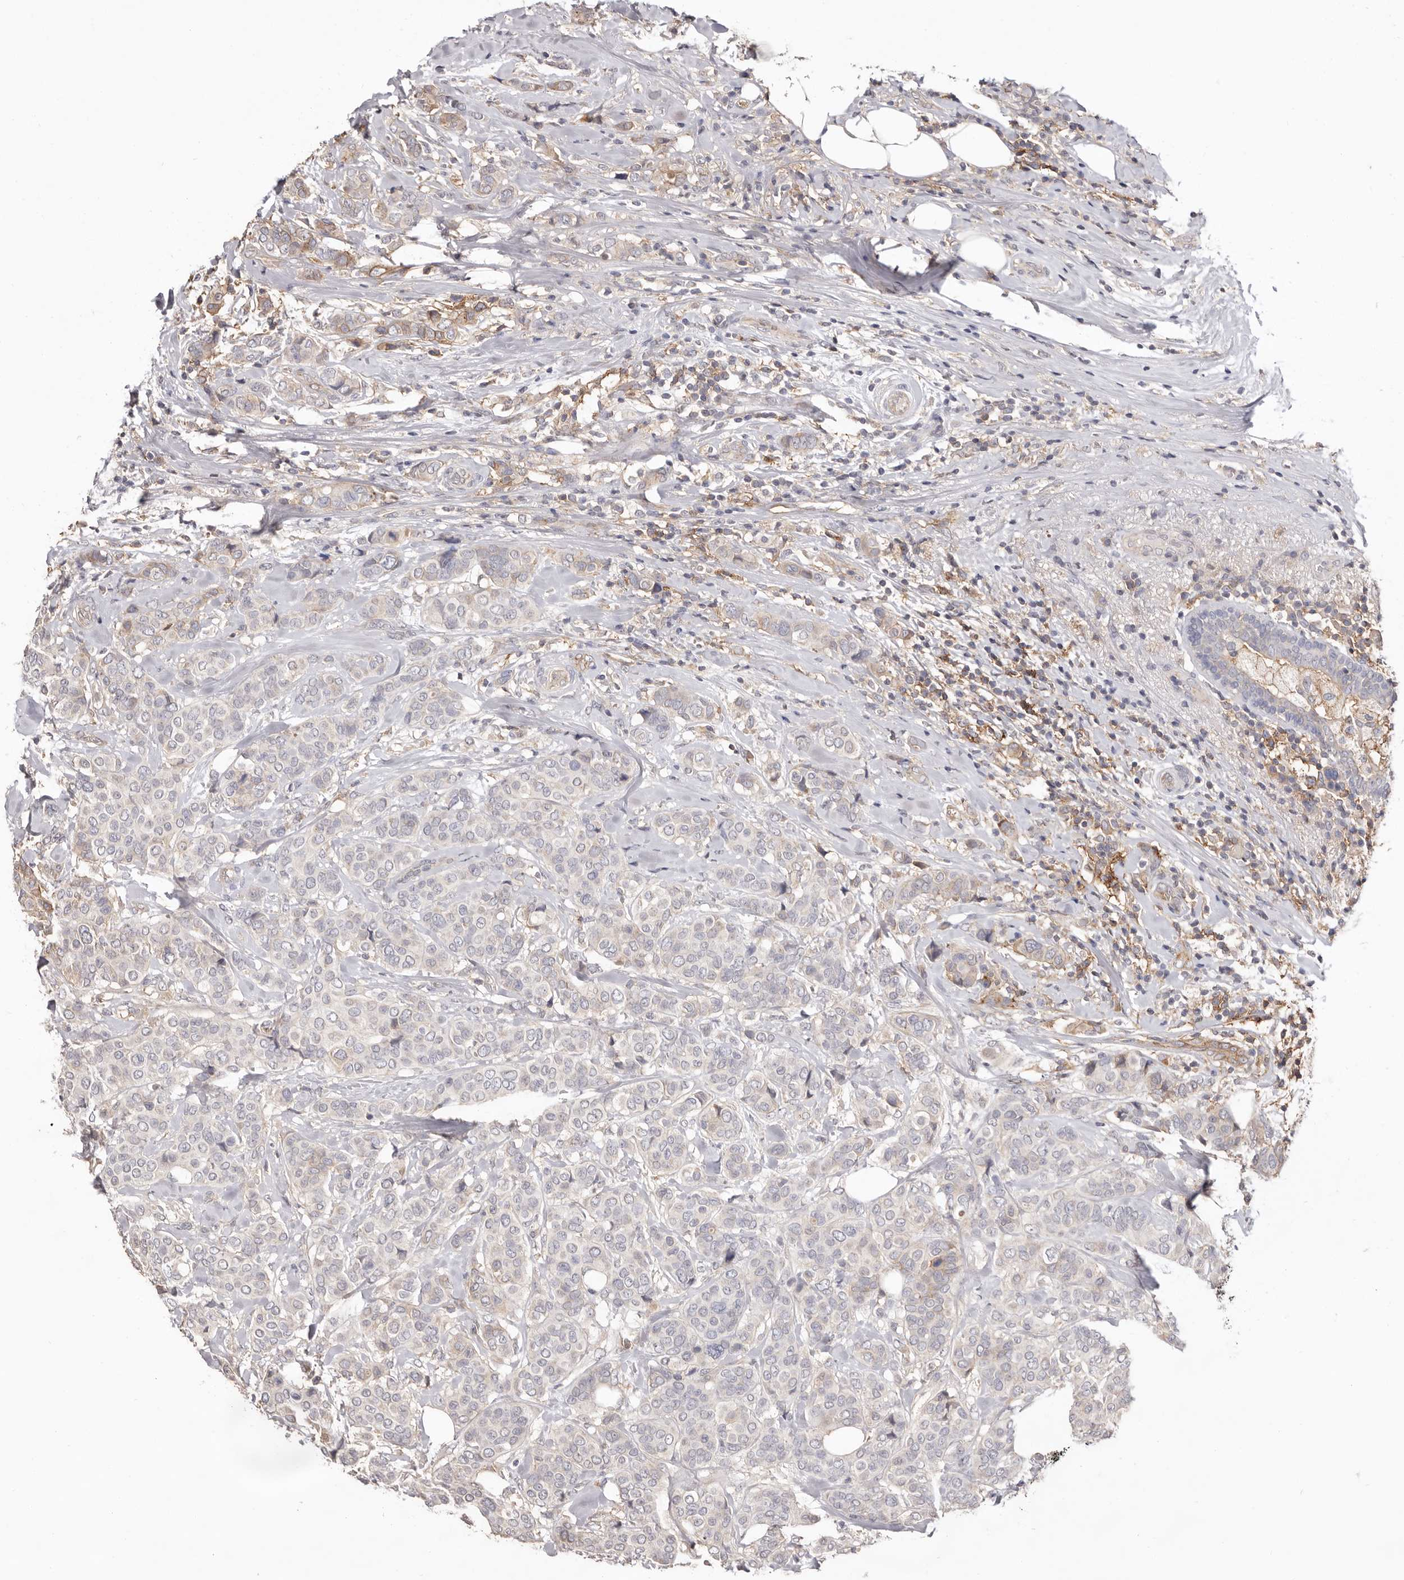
{"staining": {"intensity": "weak", "quantity": "<25%", "location": "cytoplasmic/membranous"}, "tissue": "breast cancer", "cell_type": "Tumor cells", "image_type": "cancer", "snomed": [{"axis": "morphology", "description": "Lobular carcinoma"}, {"axis": "topography", "description": "Breast"}], "caption": "Immunohistochemistry (IHC) of lobular carcinoma (breast) displays no staining in tumor cells. Brightfield microscopy of immunohistochemistry stained with DAB (brown) and hematoxylin (blue), captured at high magnification.", "gene": "MMACHC", "patient": {"sex": "female", "age": 51}}